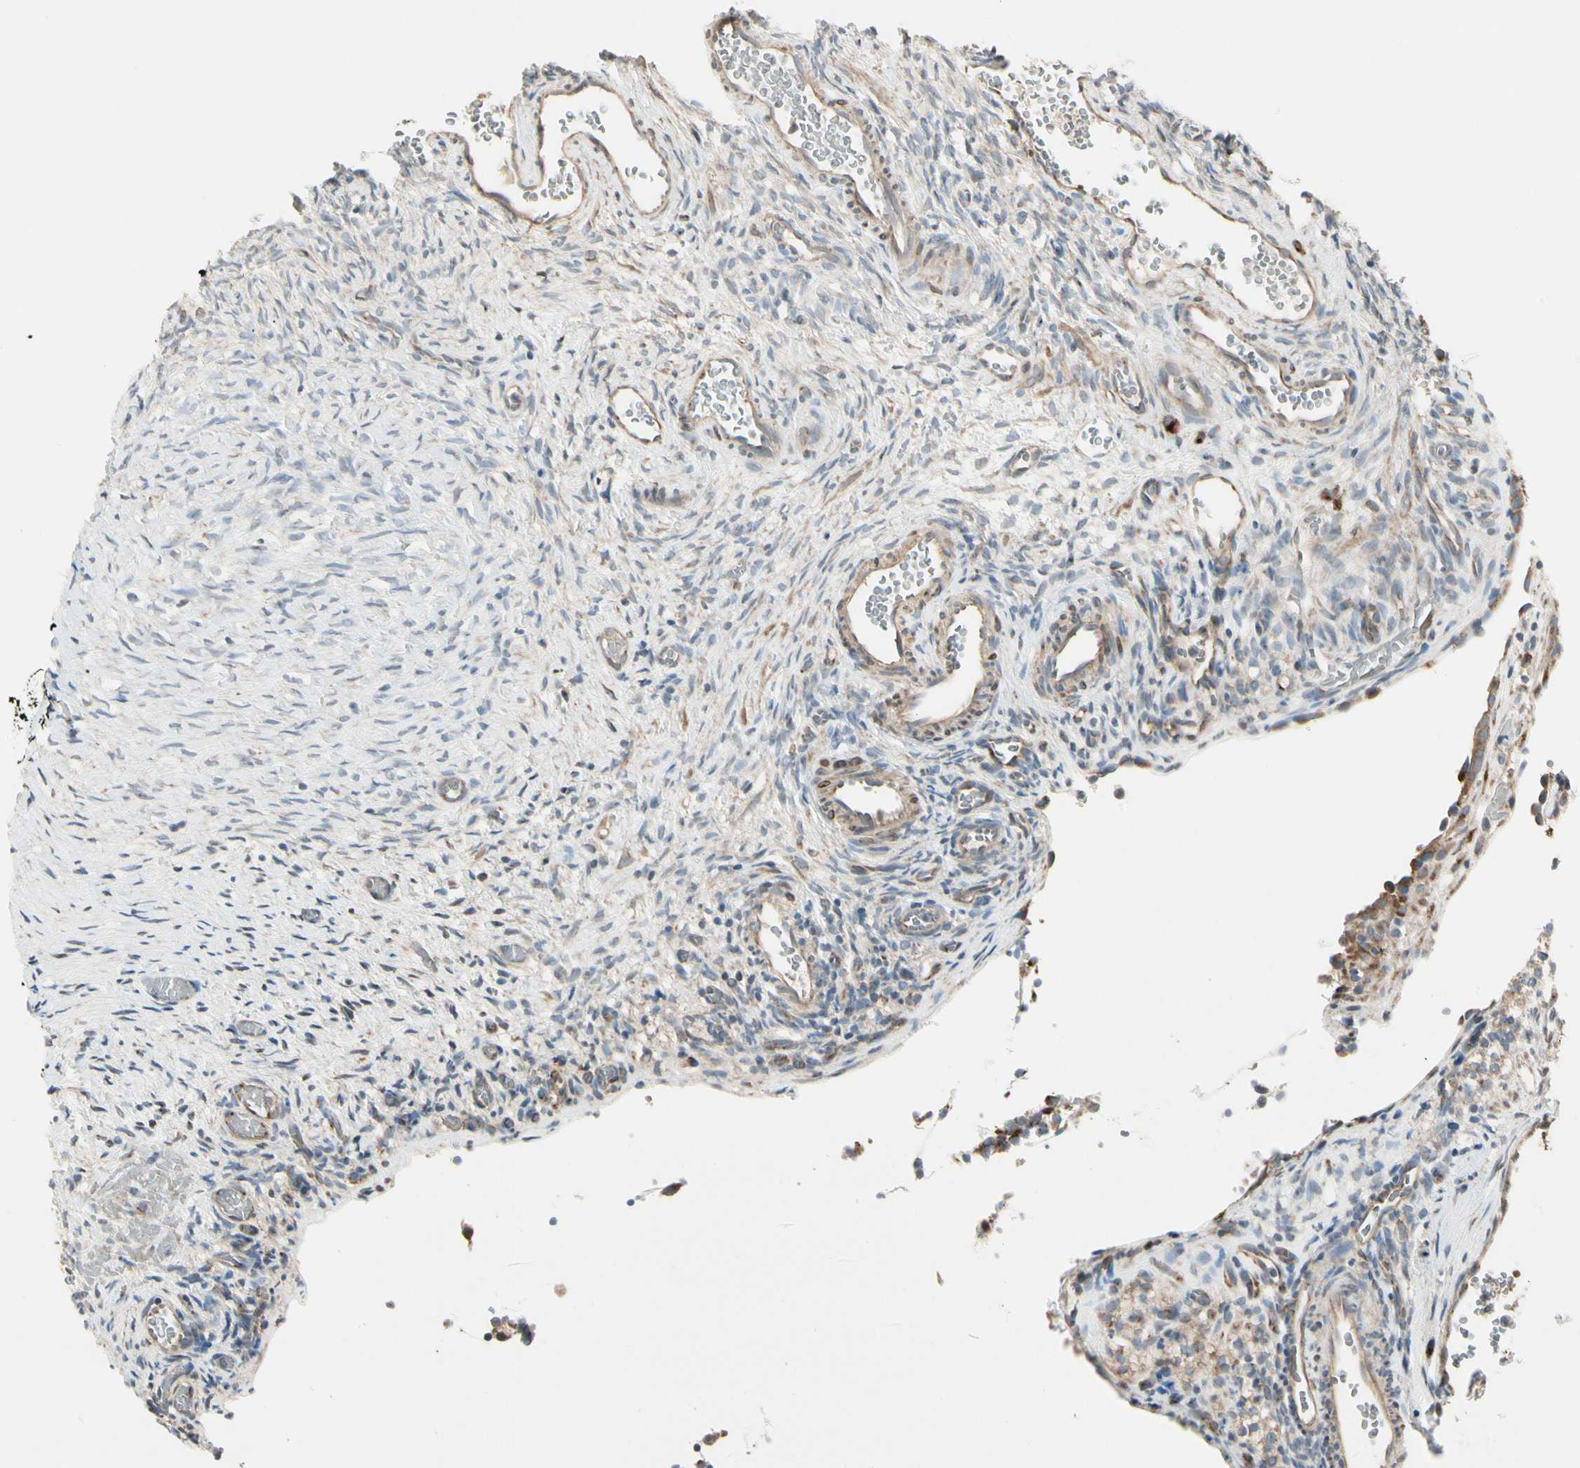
{"staining": {"intensity": "weak", "quantity": "25%-75%", "location": "cytoplasmic/membranous"}, "tissue": "ovary", "cell_type": "Ovarian stroma cells", "image_type": "normal", "snomed": [{"axis": "morphology", "description": "Normal tissue, NOS"}, {"axis": "topography", "description": "Ovary"}], "caption": "Immunohistochemical staining of unremarkable human ovary demonstrates 25%-75% levels of weak cytoplasmic/membranous protein staining in approximately 25%-75% of ovarian stroma cells.", "gene": "NUCB2", "patient": {"sex": "female", "age": 35}}